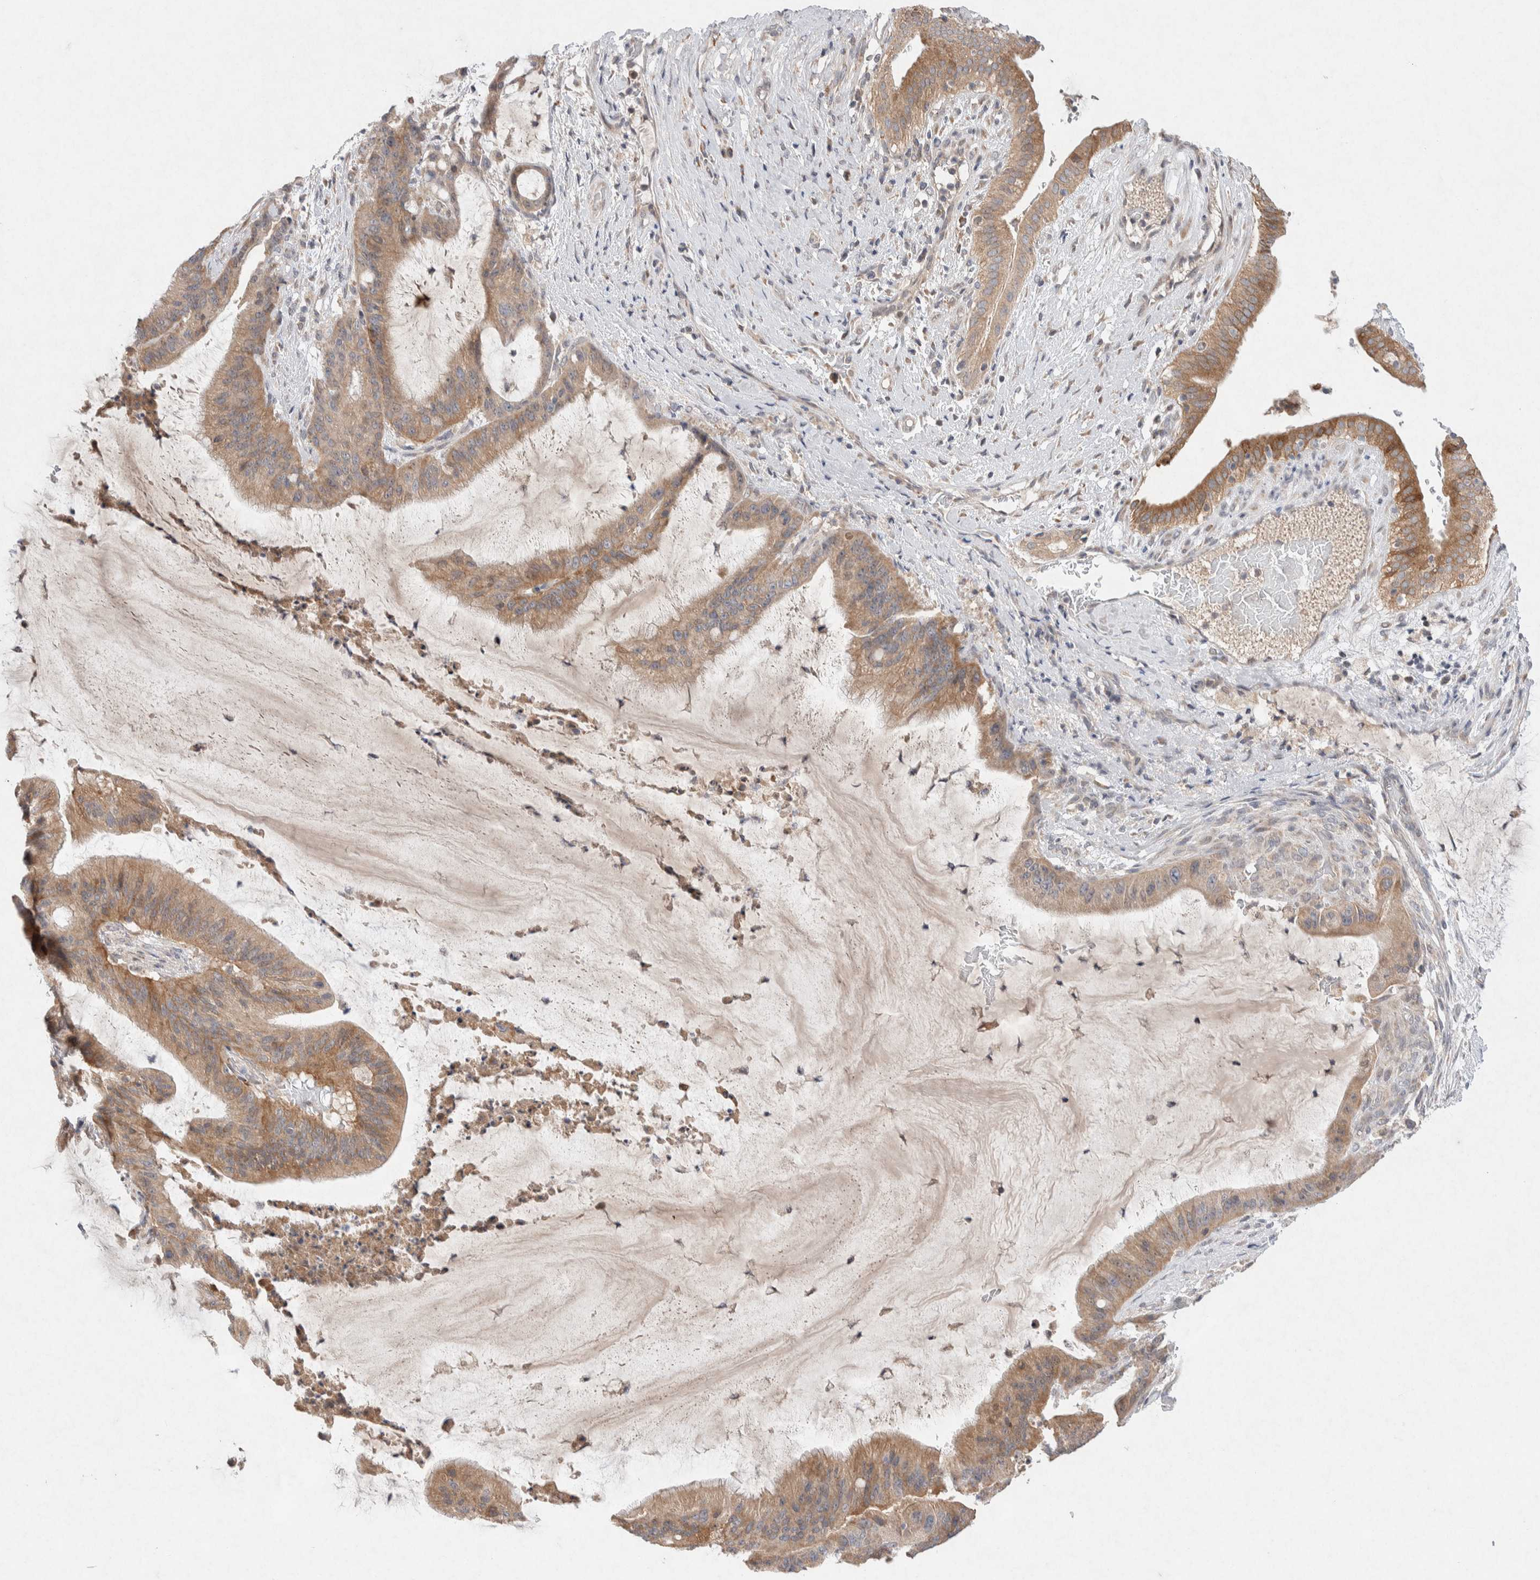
{"staining": {"intensity": "moderate", "quantity": ">75%", "location": "cytoplasmic/membranous"}, "tissue": "liver cancer", "cell_type": "Tumor cells", "image_type": "cancer", "snomed": [{"axis": "morphology", "description": "Normal tissue, NOS"}, {"axis": "morphology", "description": "Cholangiocarcinoma"}, {"axis": "topography", "description": "Liver"}, {"axis": "topography", "description": "Peripheral nerve tissue"}], "caption": "DAB immunohistochemical staining of human liver cholangiocarcinoma reveals moderate cytoplasmic/membranous protein expression in approximately >75% of tumor cells.", "gene": "CMTM4", "patient": {"sex": "female", "age": 73}}